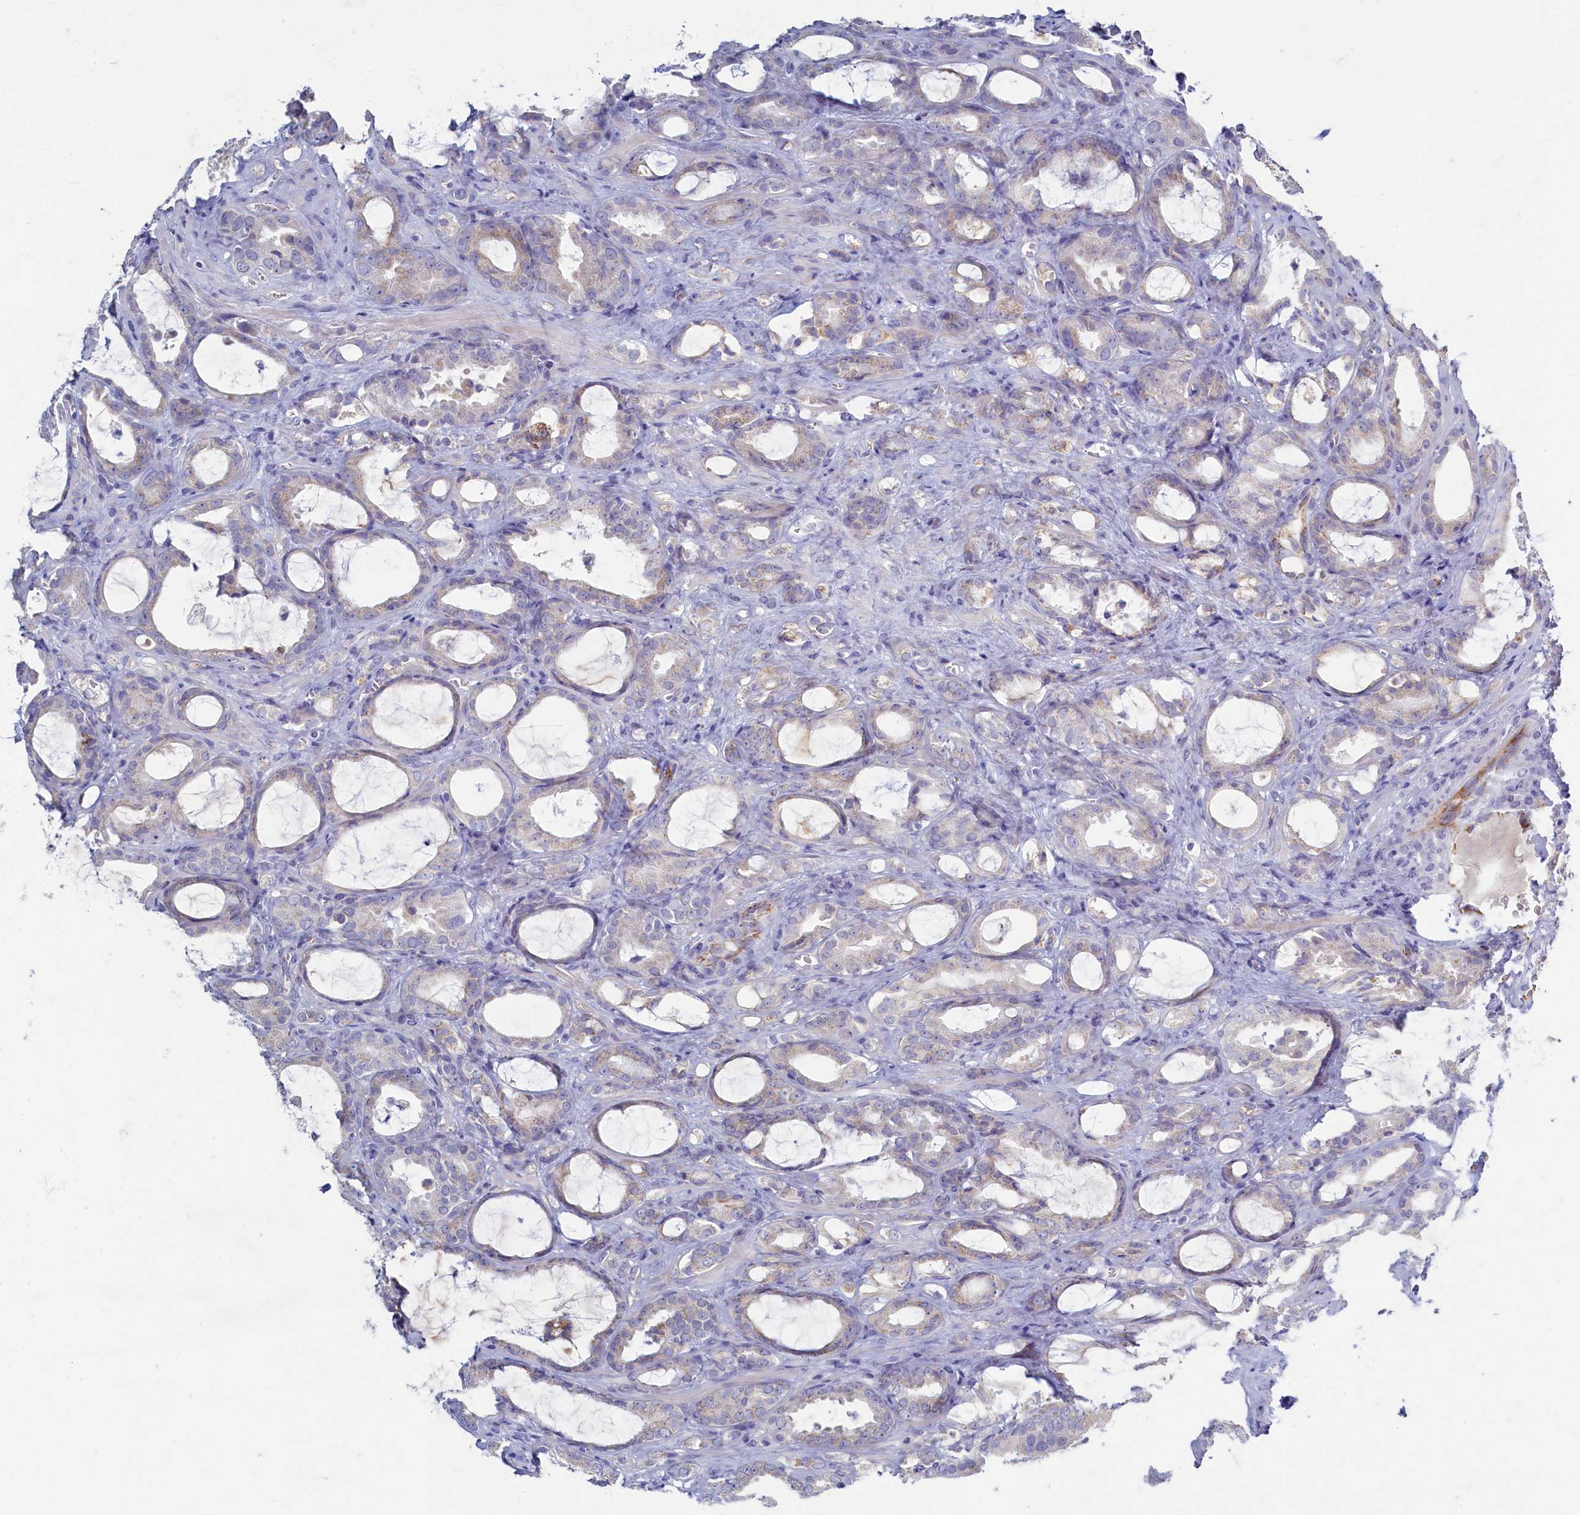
{"staining": {"intensity": "negative", "quantity": "none", "location": "none"}, "tissue": "prostate cancer", "cell_type": "Tumor cells", "image_type": "cancer", "snomed": [{"axis": "morphology", "description": "Adenocarcinoma, High grade"}, {"axis": "topography", "description": "Prostate"}], "caption": "Tumor cells show no significant staining in prostate cancer.", "gene": "OCIAD2", "patient": {"sex": "male", "age": 72}}